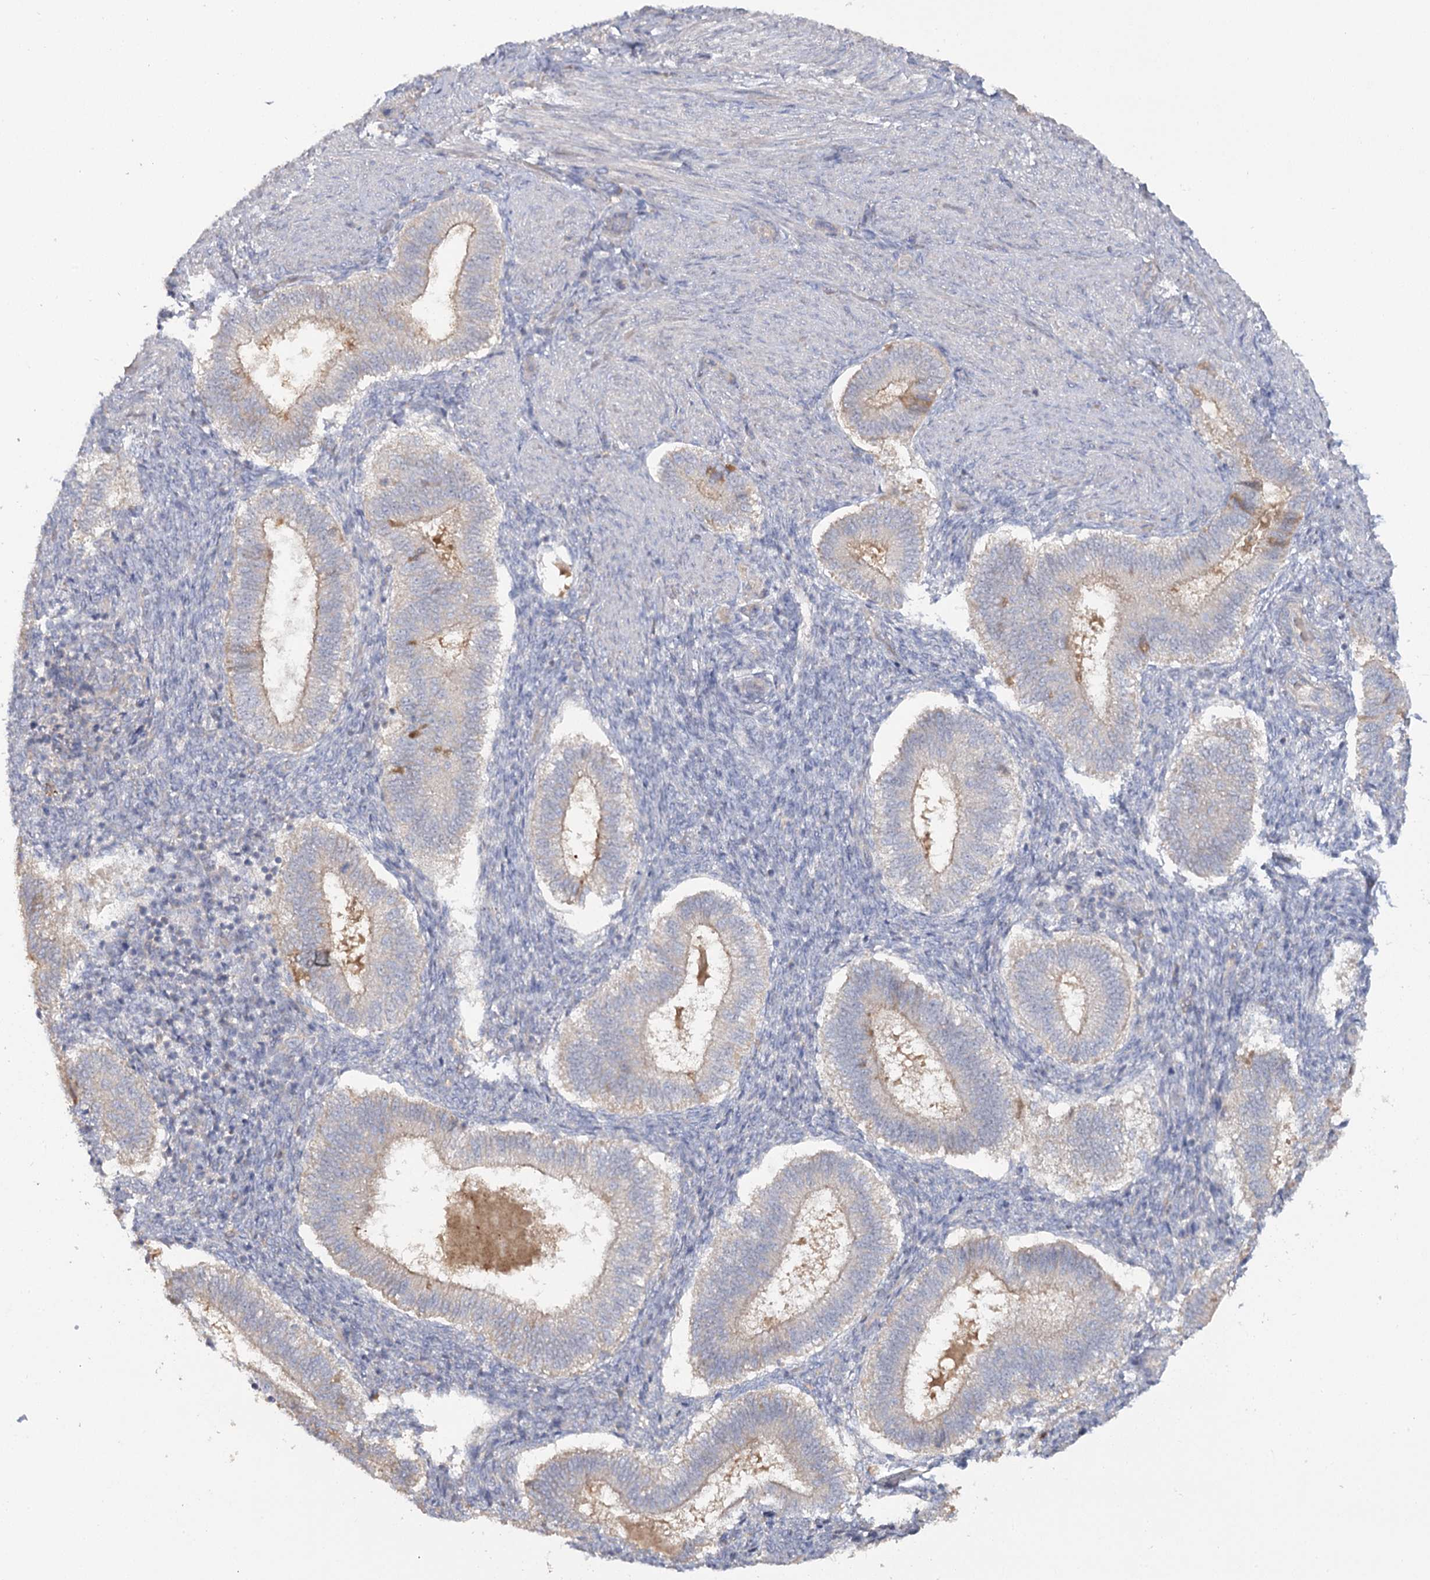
{"staining": {"intensity": "negative", "quantity": "none", "location": "none"}, "tissue": "endometrium", "cell_type": "Cells in endometrial stroma", "image_type": "normal", "snomed": [{"axis": "morphology", "description": "Normal tissue, NOS"}, {"axis": "topography", "description": "Endometrium"}], "caption": "High power microscopy image of an immunohistochemistry micrograph of normal endometrium, revealing no significant expression in cells in endometrial stroma.", "gene": "ANGPTL5", "patient": {"sex": "female", "age": 25}}